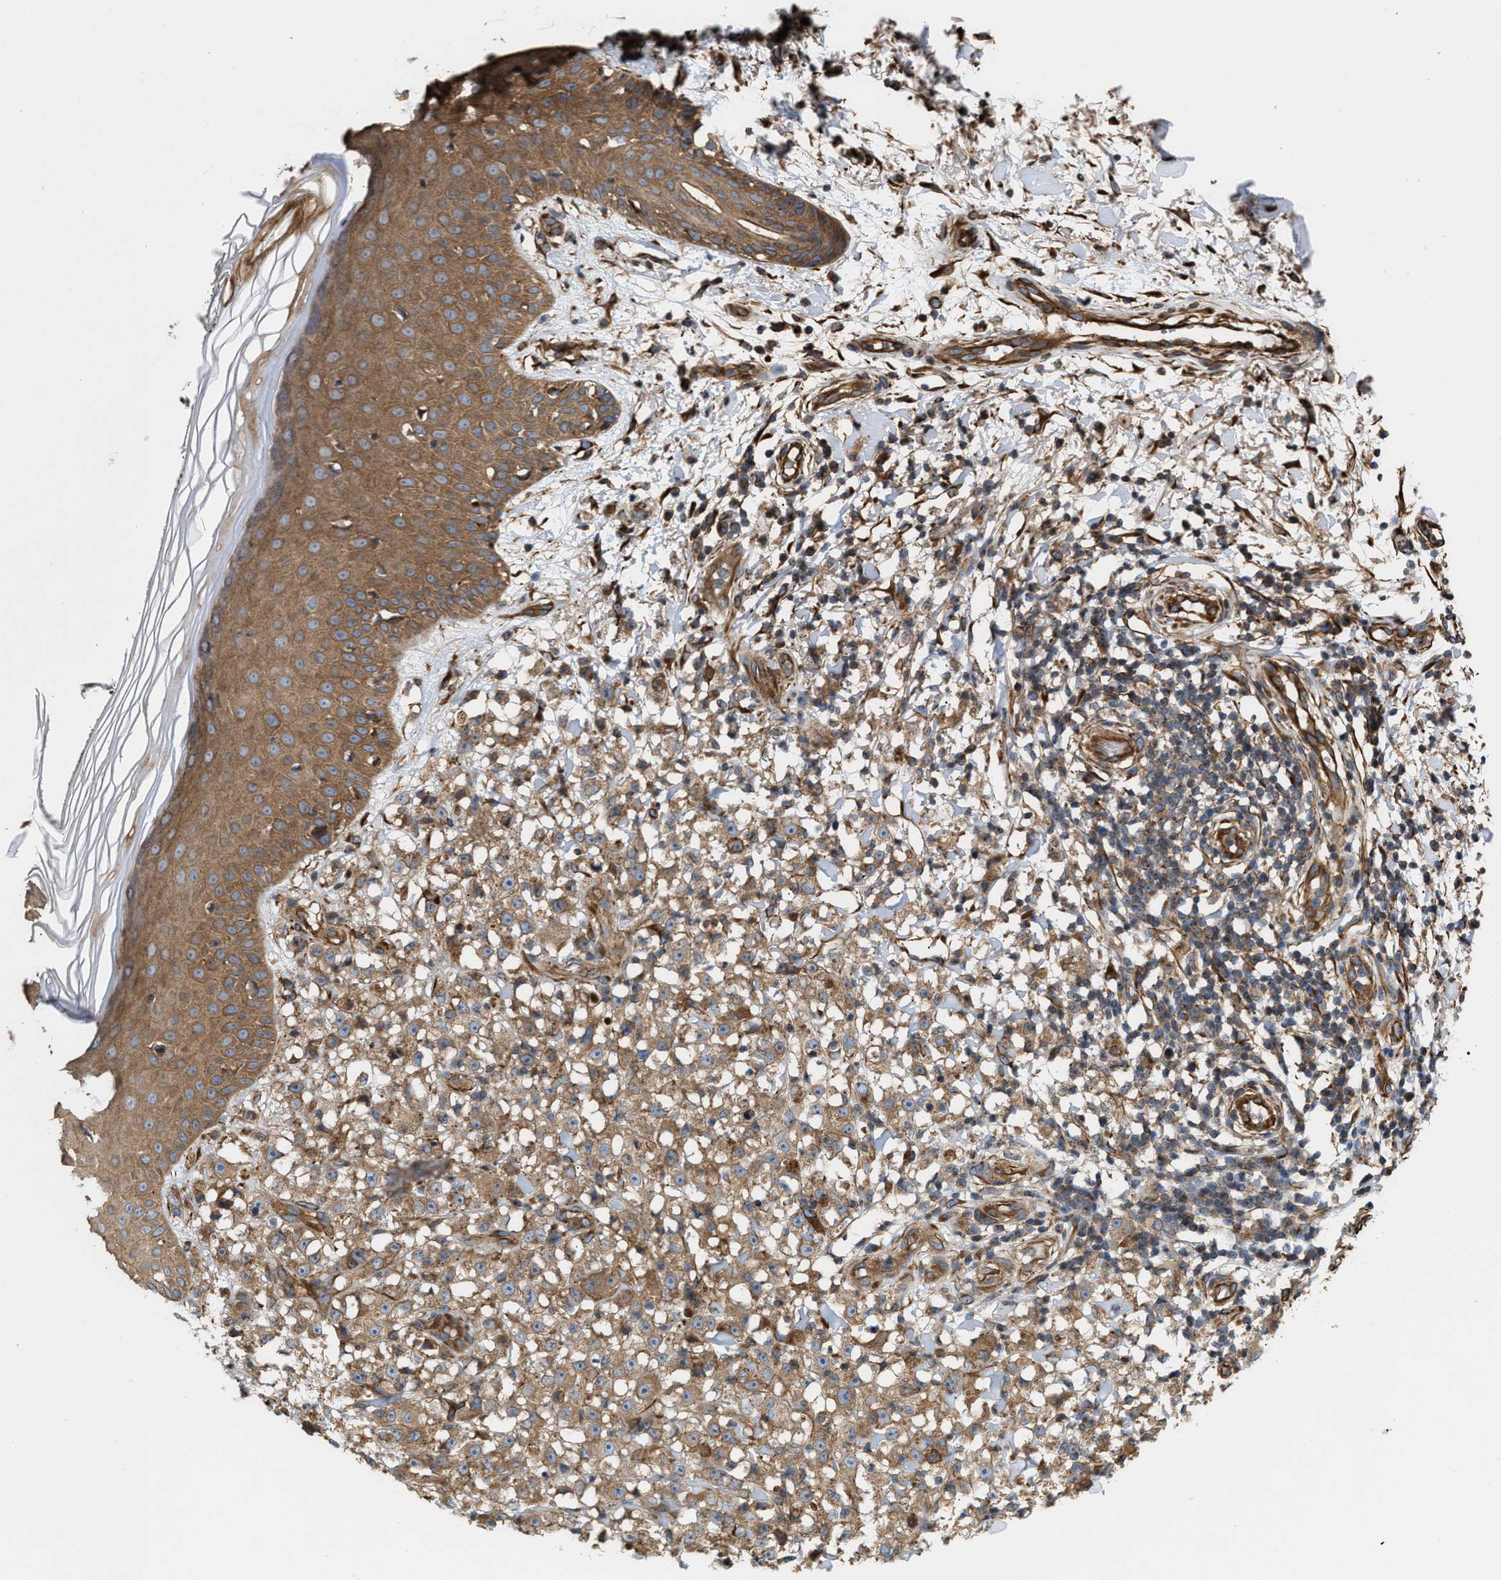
{"staining": {"intensity": "moderate", "quantity": ">75%", "location": "cytoplasmic/membranous"}, "tissue": "melanoma", "cell_type": "Tumor cells", "image_type": "cancer", "snomed": [{"axis": "morphology", "description": "Malignant melanoma, NOS"}, {"axis": "topography", "description": "Skin"}], "caption": "Immunohistochemical staining of human melanoma displays medium levels of moderate cytoplasmic/membranous protein positivity in approximately >75% of tumor cells.", "gene": "EPS15L1", "patient": {"sex": "female", "age": 82}}